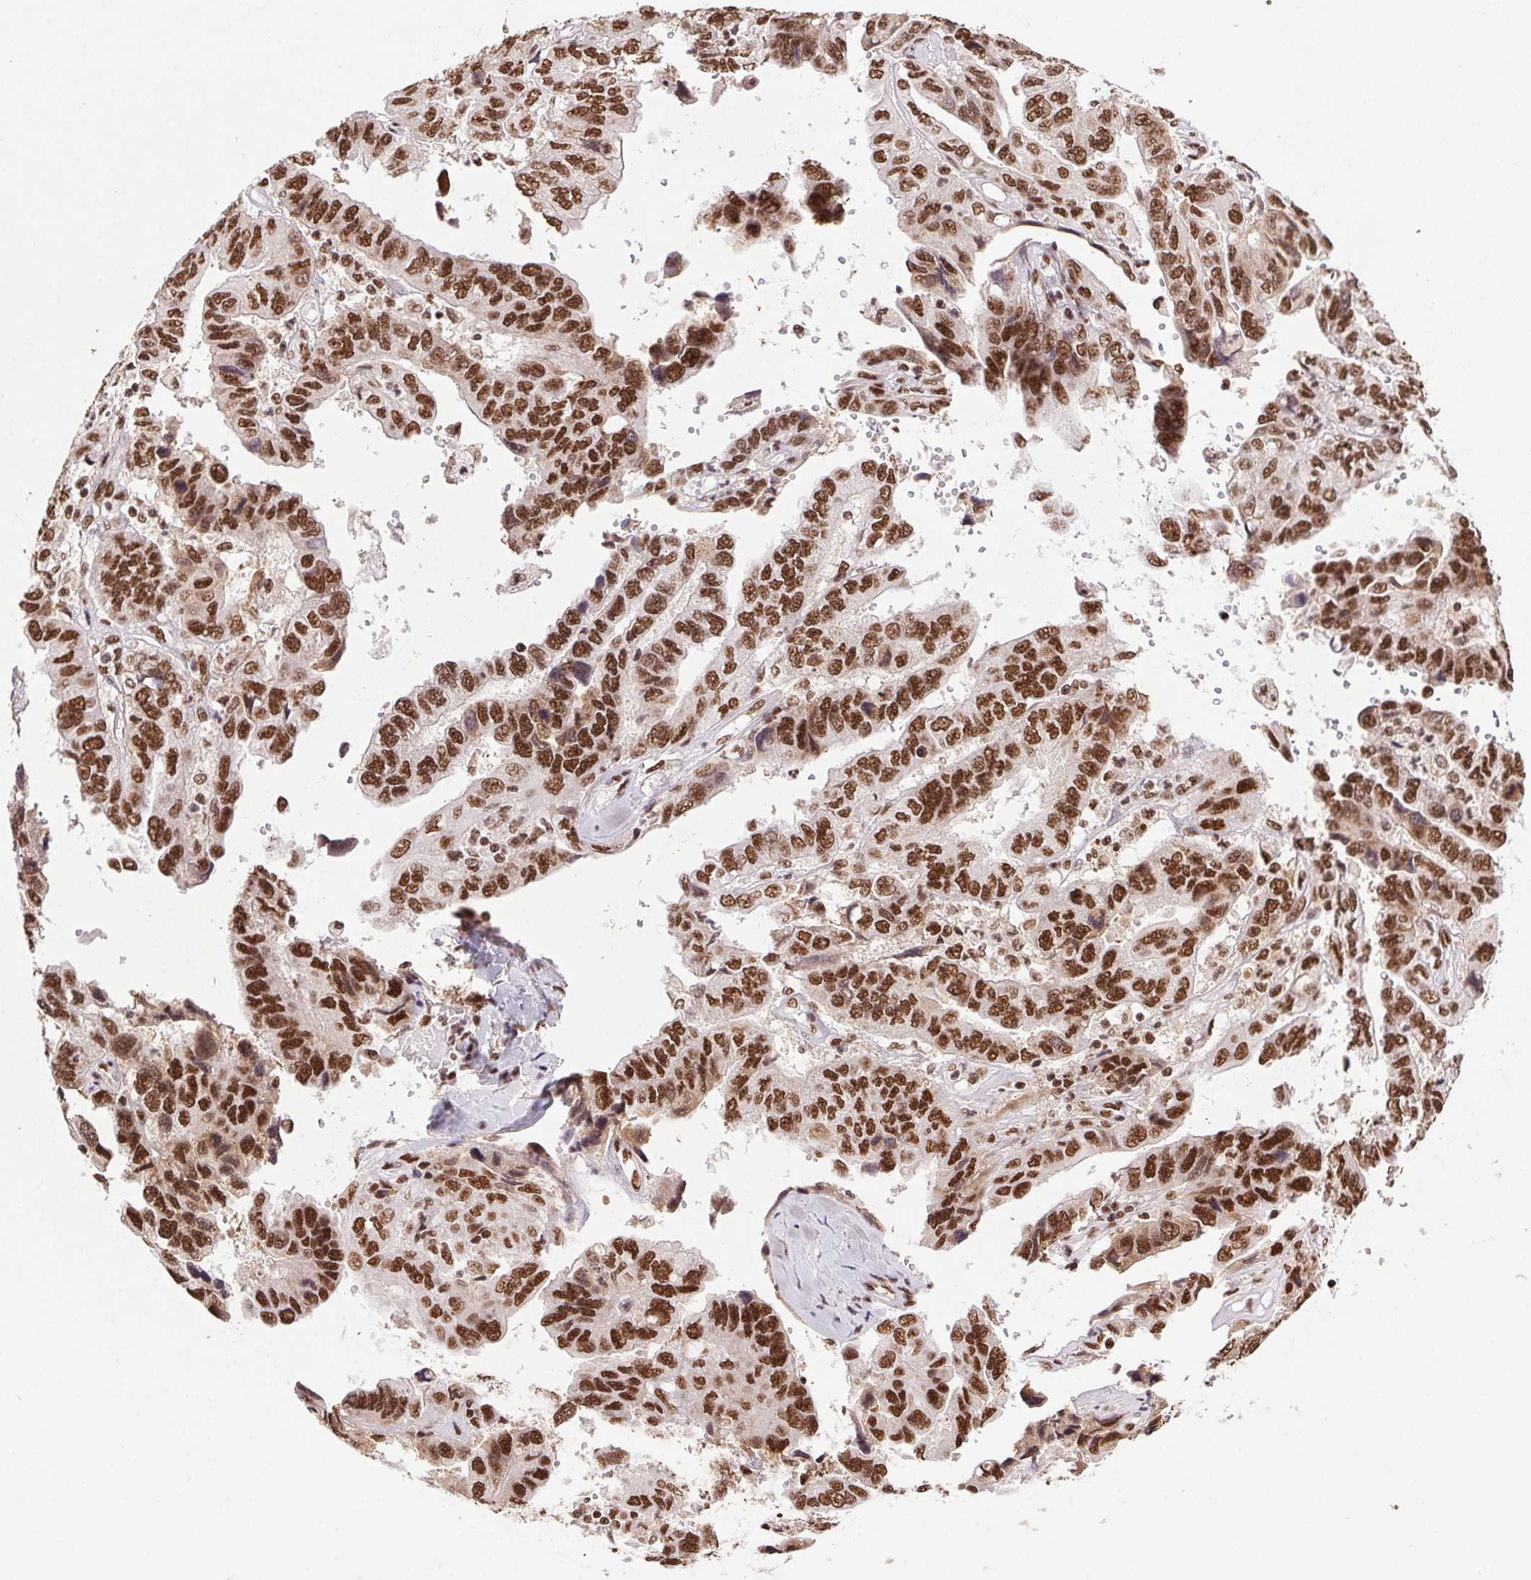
{"staining": {"intensity": "strong", "quantity": ">75%", "location": "nuclear"}, "tissue": "ovarian cancer", "cell_type": "Tumor cells", "image_type": "cancer", "snomed": [{"axis": "morphology", "description": "Cystadenocarcinoma, serous, NOS"}, {"axis": "topography", "description": "Ovary"}], "caption": "Ovarian cancer stained with a protein marker demonstrates strong staining in tumor cells.", "gene": "ZNF207", "patient": {"sex": "female", "age": 79}}